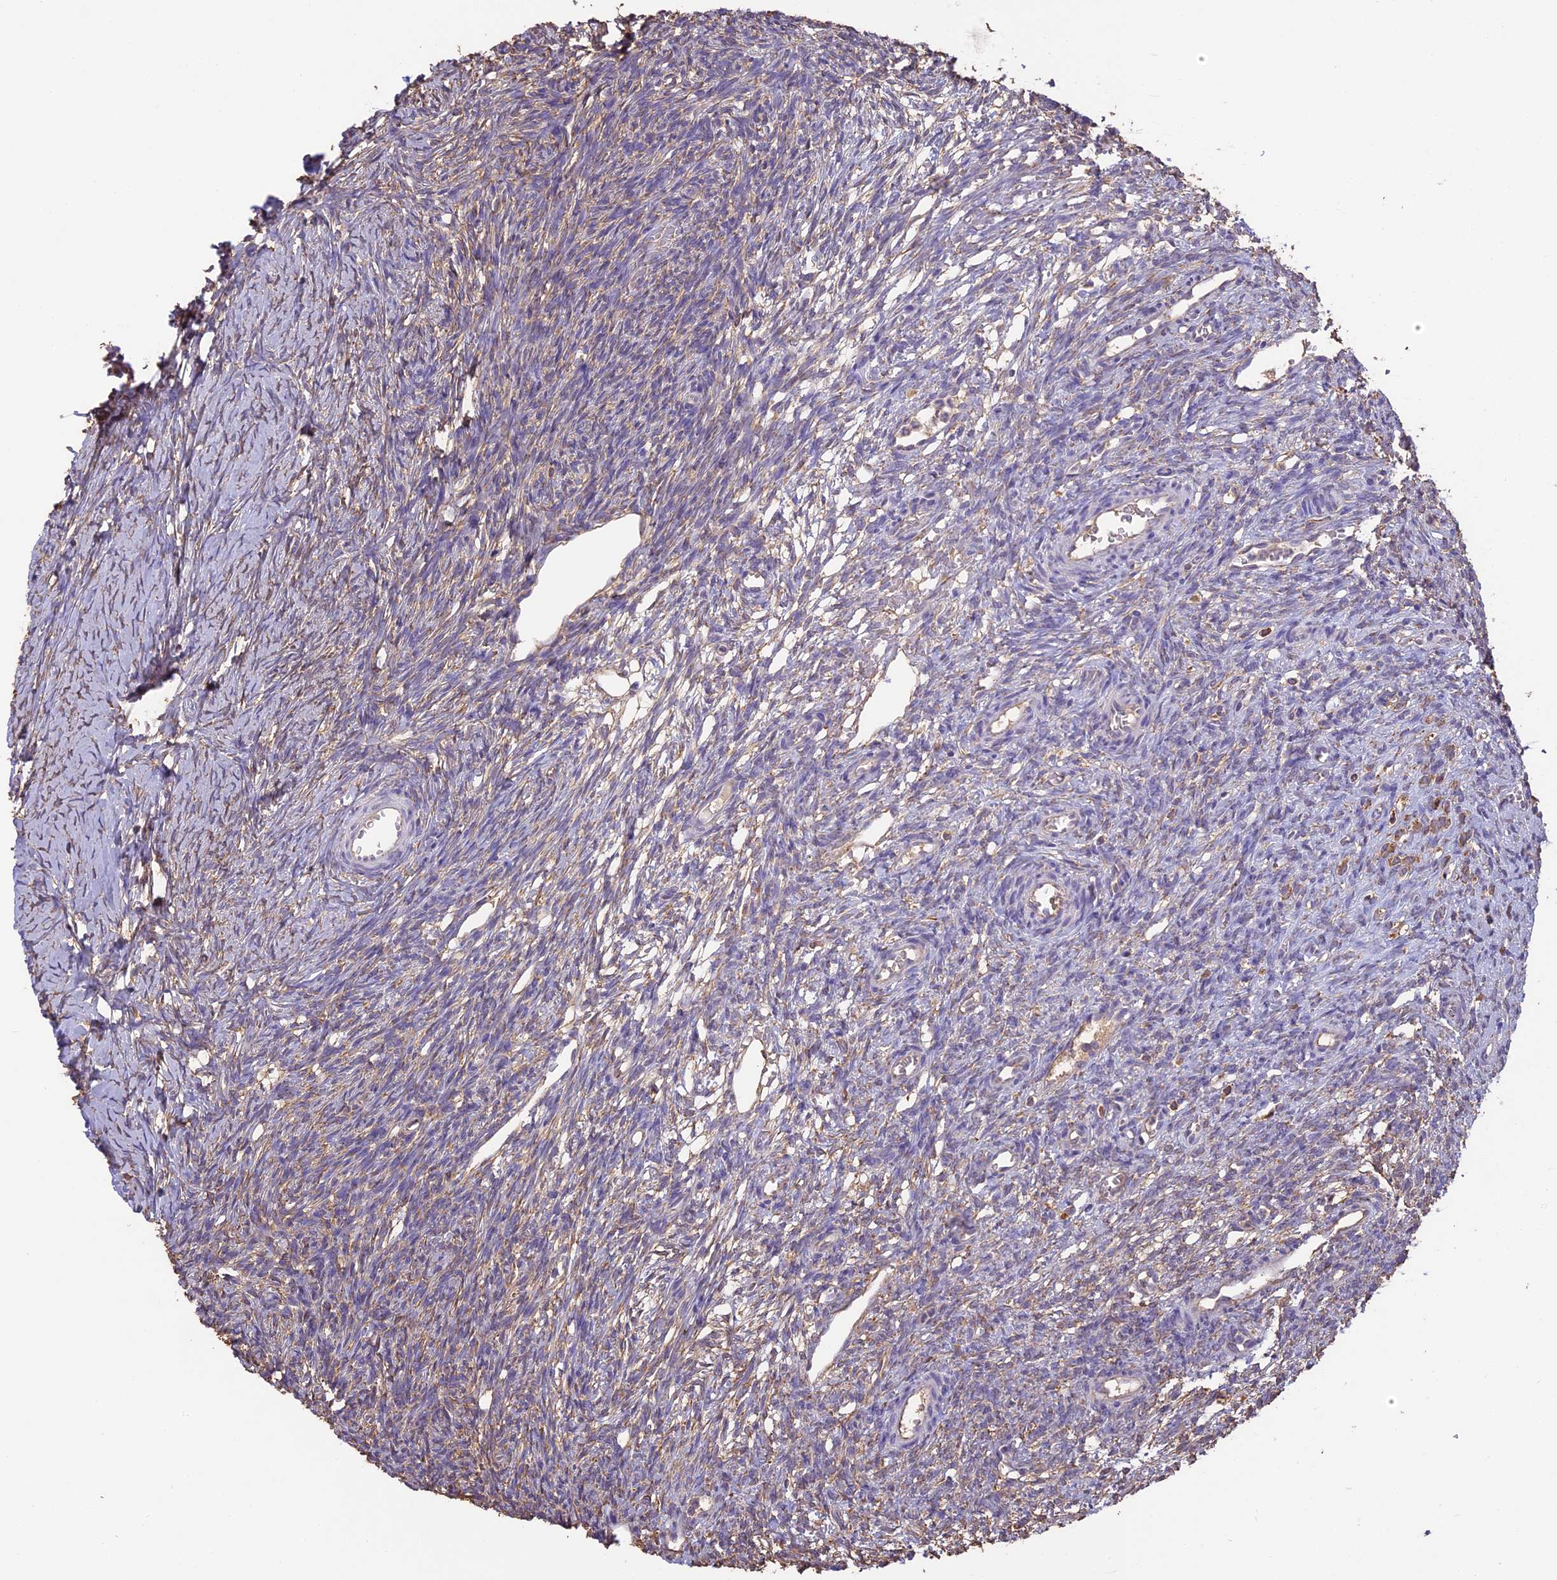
{"staining": {"intensity": "weak", "quantity": "25%-75%", "location": "cytoplasmic/membranous"}, "tissue": "ovary", "cell_type": "Ovarian stroma cells", "image_type": "normal", "snomed": [{"axis": "morphology", "description": "Normal tissue, NOS"}, {"axis": "topography", "description": "Ovary"}], "caption": "IHC of benign human ovary exhibits low levels of weak cytoplasmic/membranous expression in about 25%-75% of ovarian stroma cells. Using DAB (brown) and hematoxylin (blue) stains, captured at high magnification using brightfield microscopy.", "gene": "ARHGAP19", "patient": {"sex": "female", "age": 39}}